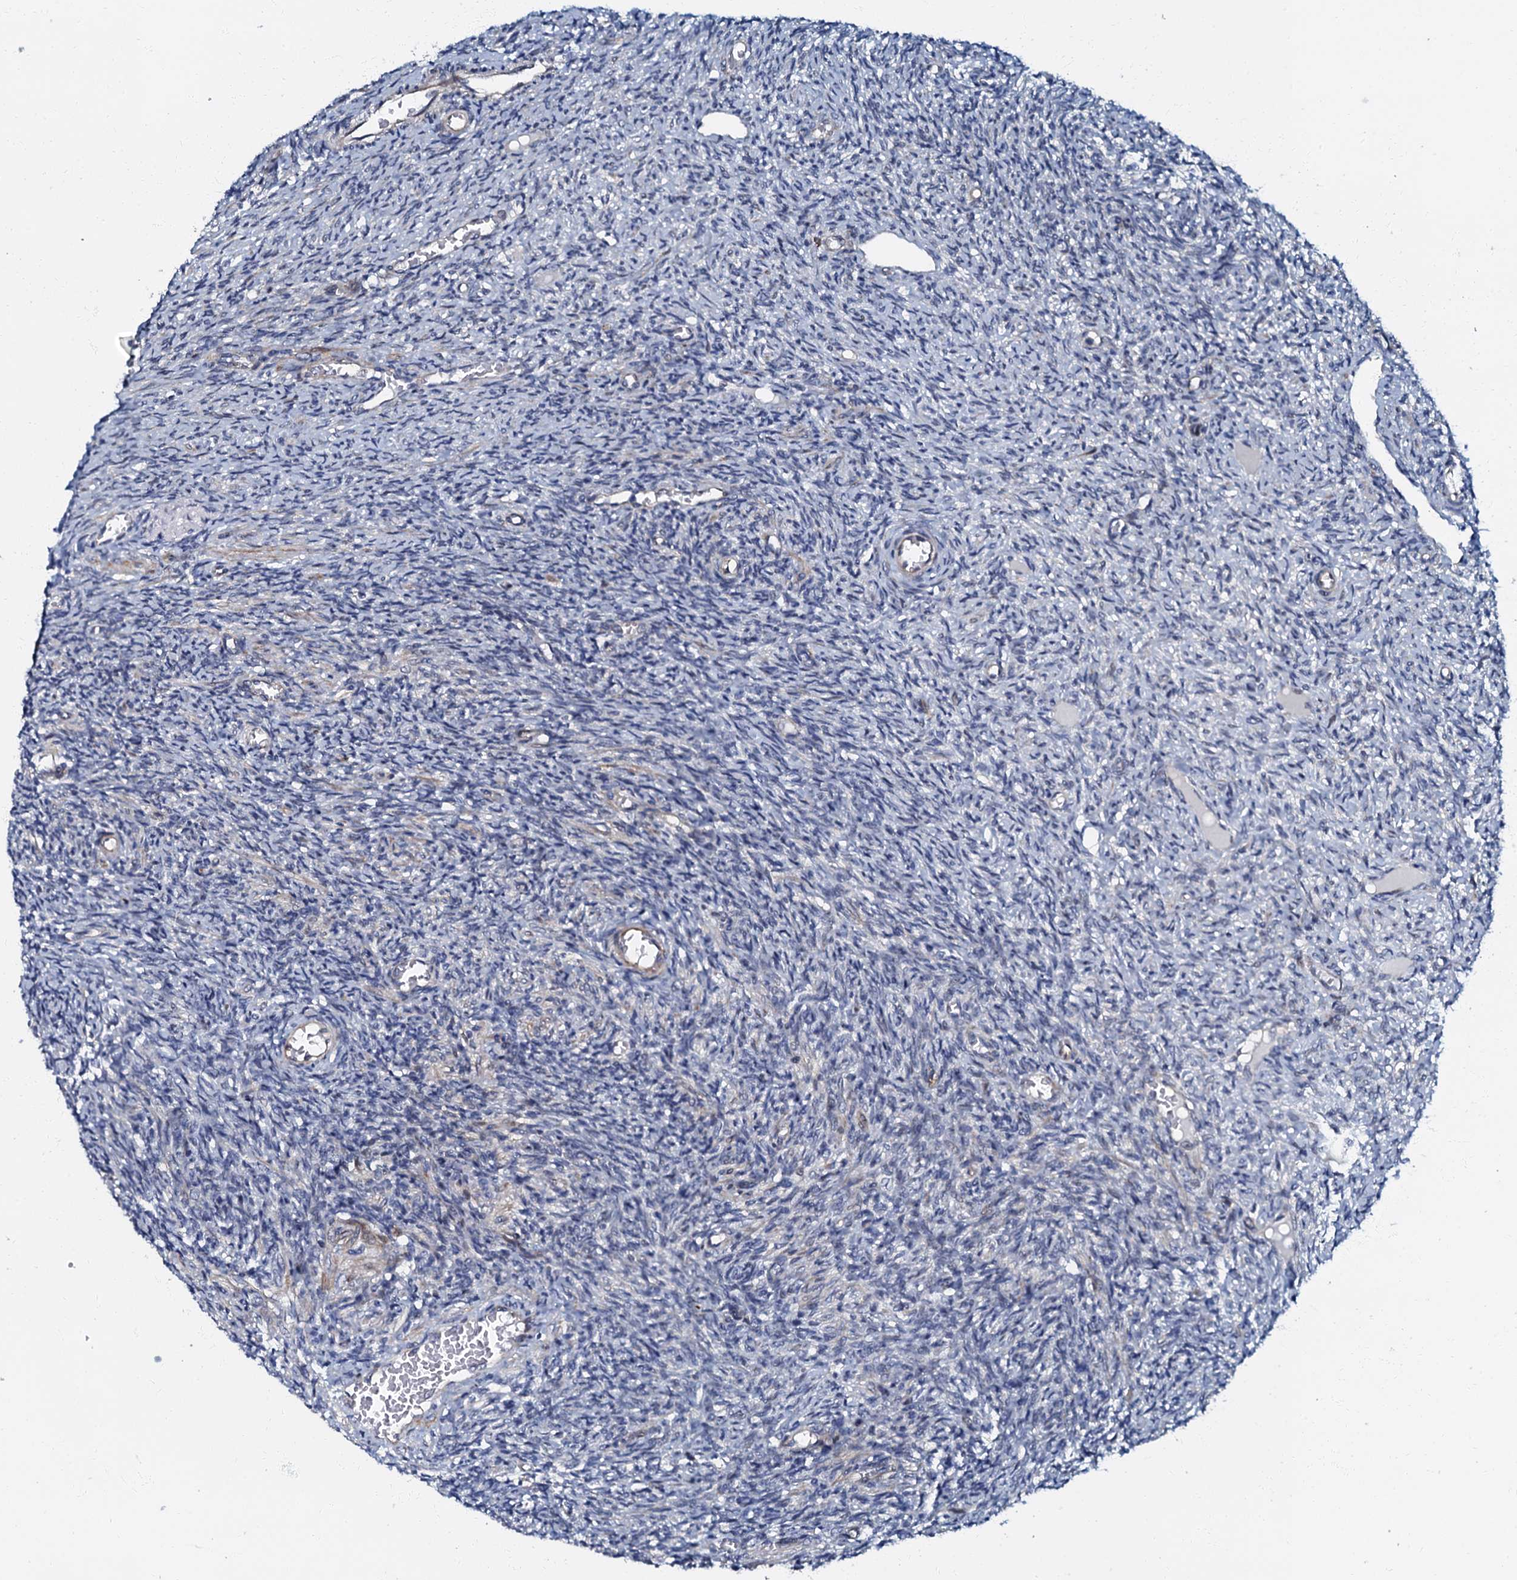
{"staining": {"intensity": "negative", "quantity": "none", "location": "none"}, "tissue": "ovary", "cell_type": "Ovarian stroma cells", "image_type": "normal", "snomed": [{"axis": "morphology", "description": "Normal tissue, NOS"}, {"axis": "topography", "description": "Ovary"}], "caption": "Immunohistochemistry photomicrograph of benign ovary: human ovary stained with DAB exhibits no significant protein expression in ovarian stroma cells. Brightfield microscopy of immunohistochemistry stained with DAB (3,3'-diaminobenzidine) (brown) and hematoxylin (blue), captured at high magnification.", "gene": "OLAH", "patient": {"sex": "female", "age": 27}}